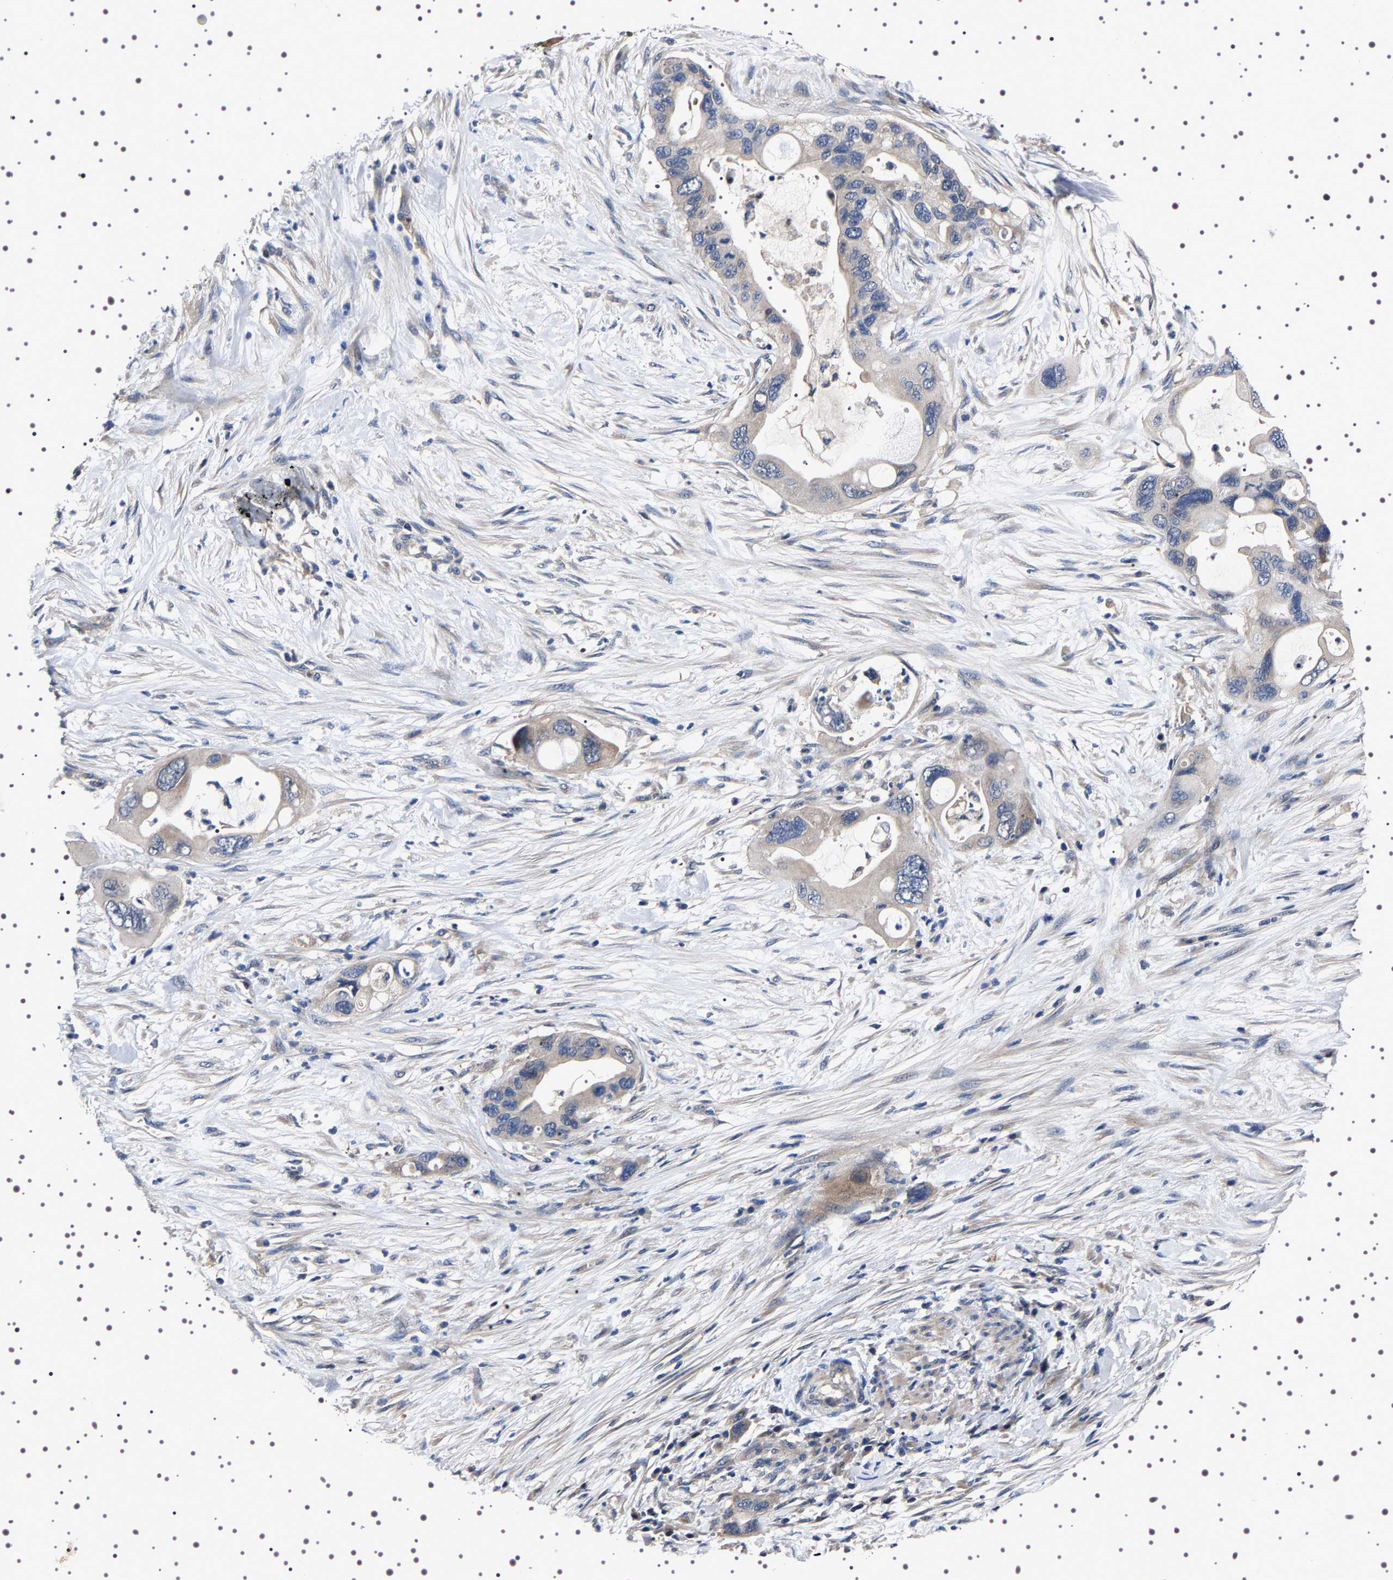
{"staining": {"intensity": "weak", "quantity": "<25%", "location": "cytoplasmic/membranous"}, "tissue": "pancreatic cancer", "cell_type": "Tumor cells", "image_type": "cancer", "snomed": [{"axis": "morphology", "description": "Adenocarcinoma, NOS"}, {"axis": "topography", "description": "Pancreas"}], "caption": "Tumor cells show no significant protein staining in pancreatic cancer. Brightfield microscopy of immunohistochemistry (IHC) stained with DAB (brown) and hematoxylin (blue), captured at high magnification.", "gene": "TARBP1", "patient": {"sex": "female", "age": 71}}